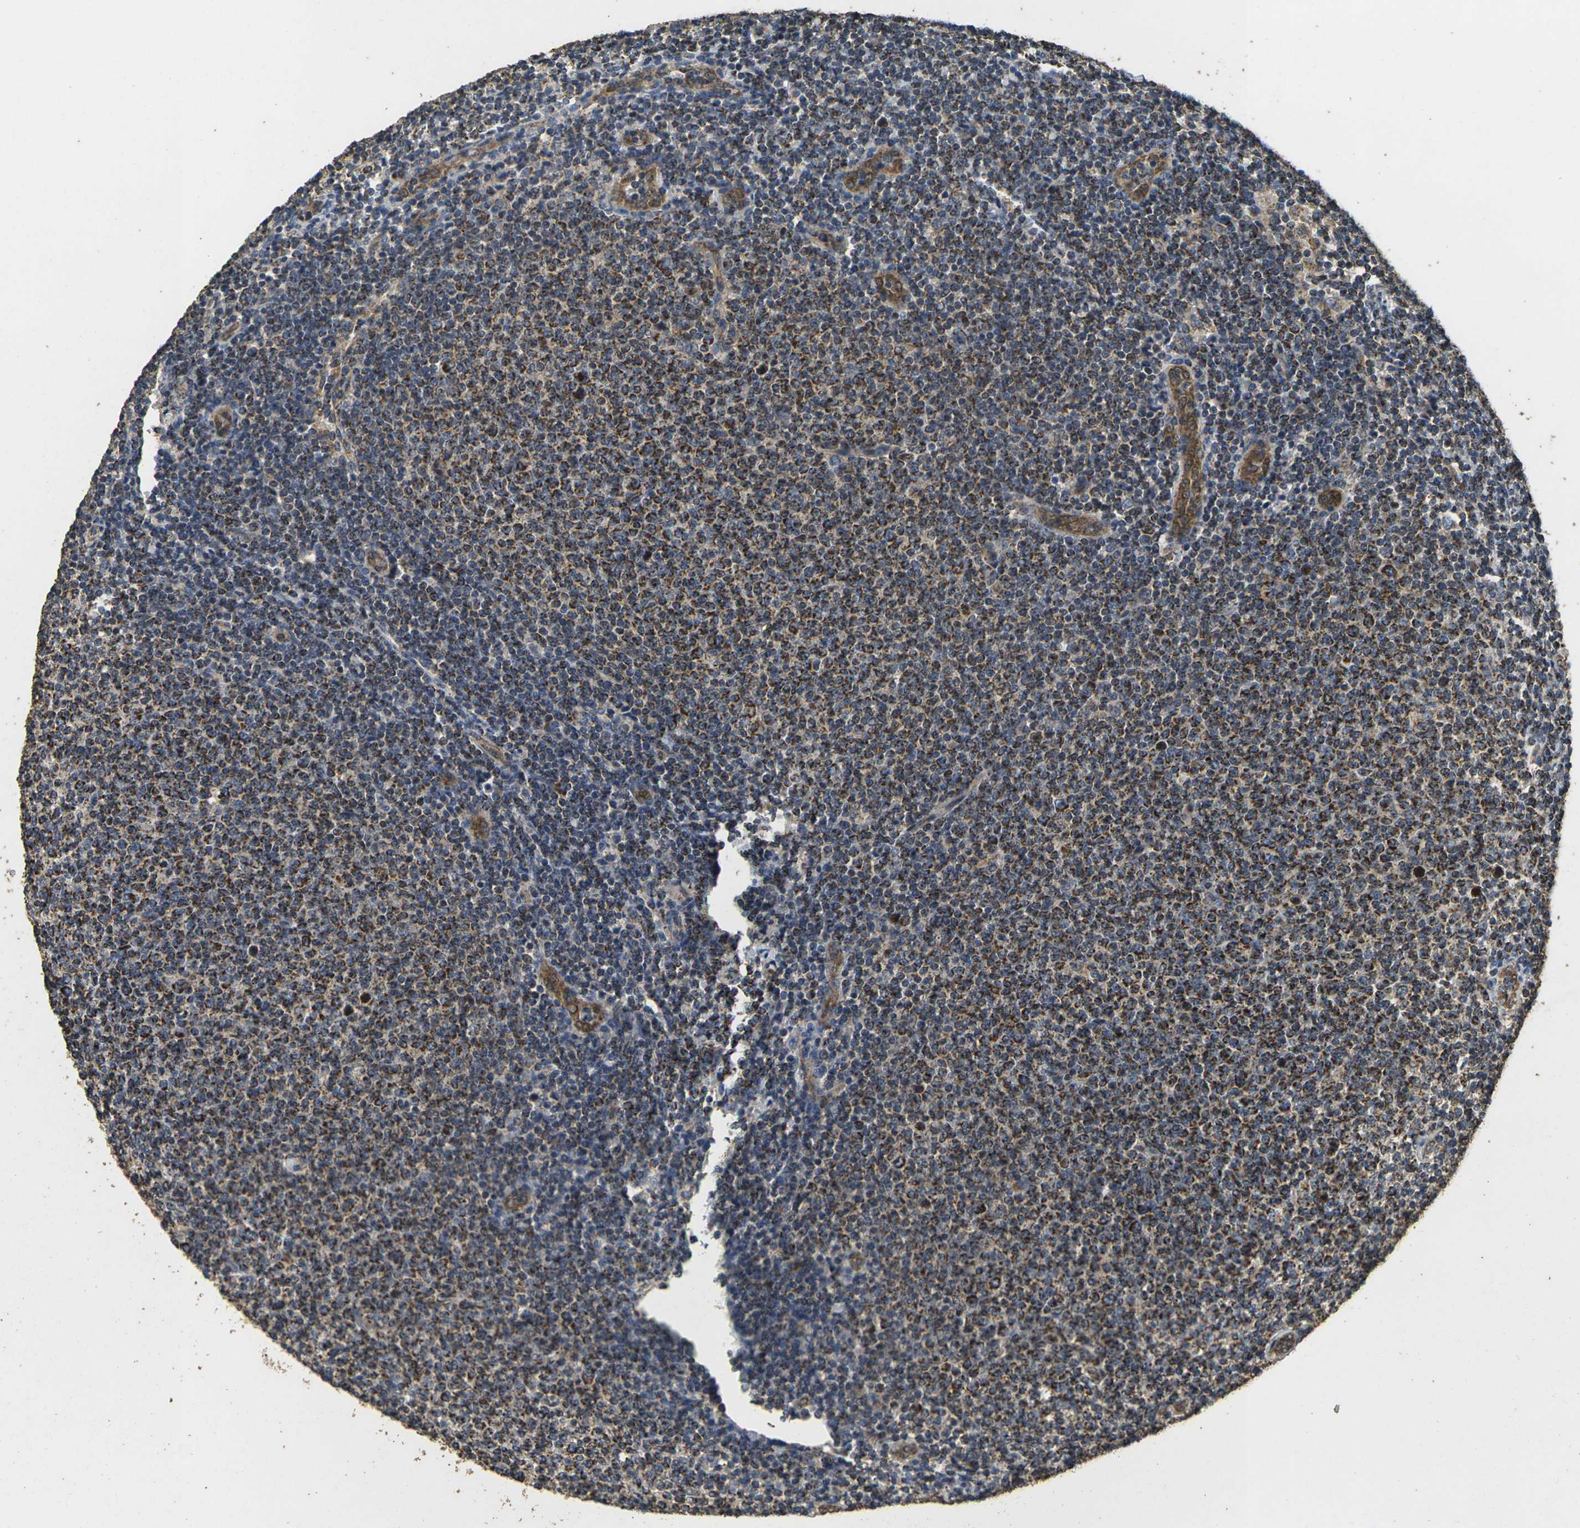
{"staining": {"intensity": "moderate", "quantity": ">75%", "location": "cytoplasmic/membranous"}, "tissue": "lymphoma", "cell_type": "Tumor cells", "image_type": "cancer", "snomed": [{"axis": "morphology", "description": "Malignant lymphoma, non-Hodgkin's type, Low grade"}, {"axis": "topography", "description": "Lymph node"}], "caption": "Tumor cells reveal medium levels of moderate cytoplasmic/membranous positivity in approximately >75% of cells in malignant lymphoma, non-Hodgkin's type (low-grade). The protein is shown in brown color, while the nuclei are stained blue.", "gene": "MAPK11", "patient": {"sex": "male", "age": 66}}